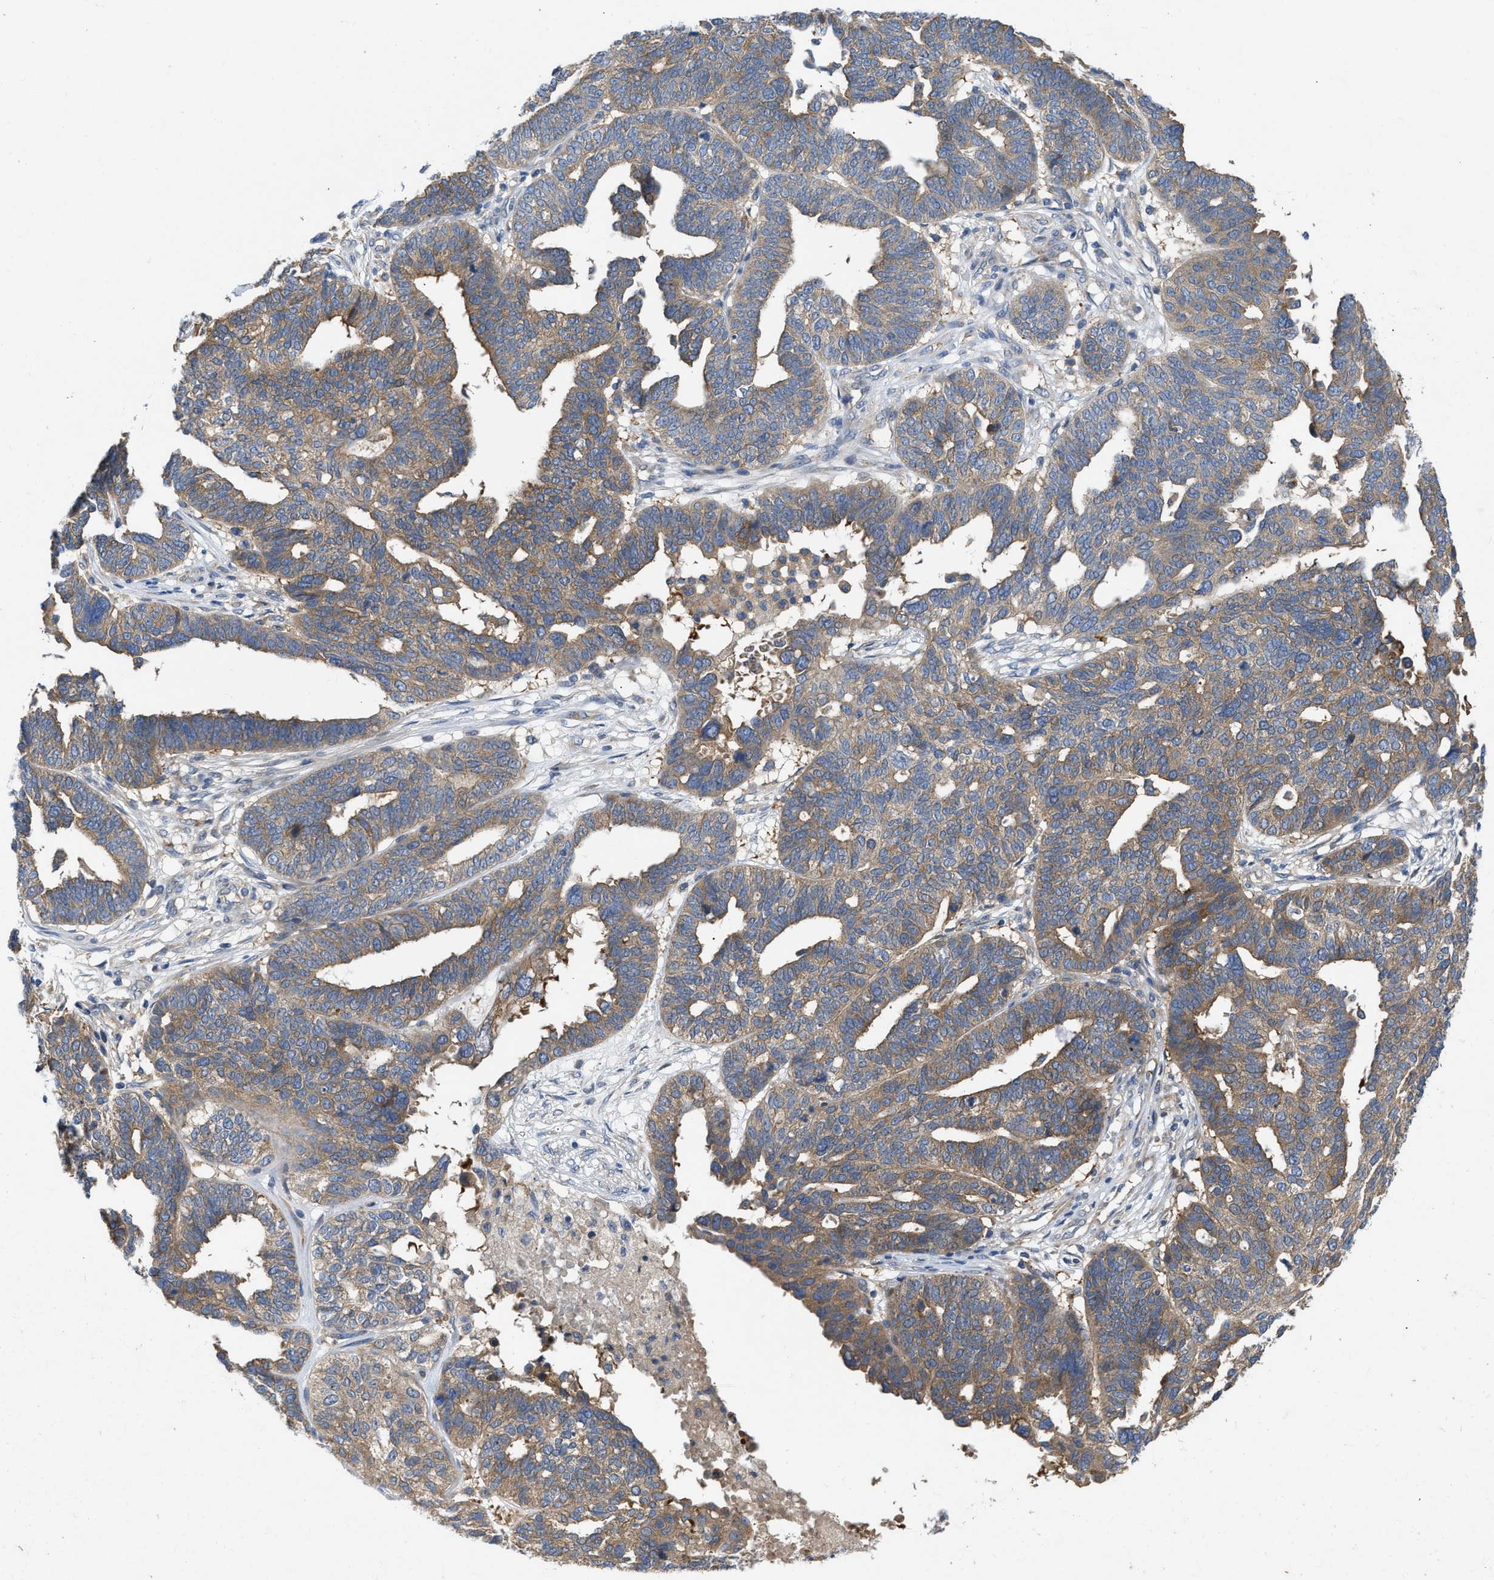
{"staining": {"intensity": "moderate", "quantity": ">75%", "location": "cytoplasmic/membranous"}, "tissue": "ovarian cancer", "cell_type": "Tumor cells", "image_type": "cancer", "snomed": [{"axis": "morphology", "description": "Cystadenocarcinoma, serous, NOS"}, {"axis": "topography", "description": "Ovary"}], "caption": "DAB (3,3'-diaminobenzidine) immunohistochemical staining of ovarian cancer (serous cystadenocarcinoma) reveals moderate cytoplasmic/membranous protein positivity in about >75% of tumor cells.", "gene": "TMEM131", "patient": {"sex": "female", "age": 59}}